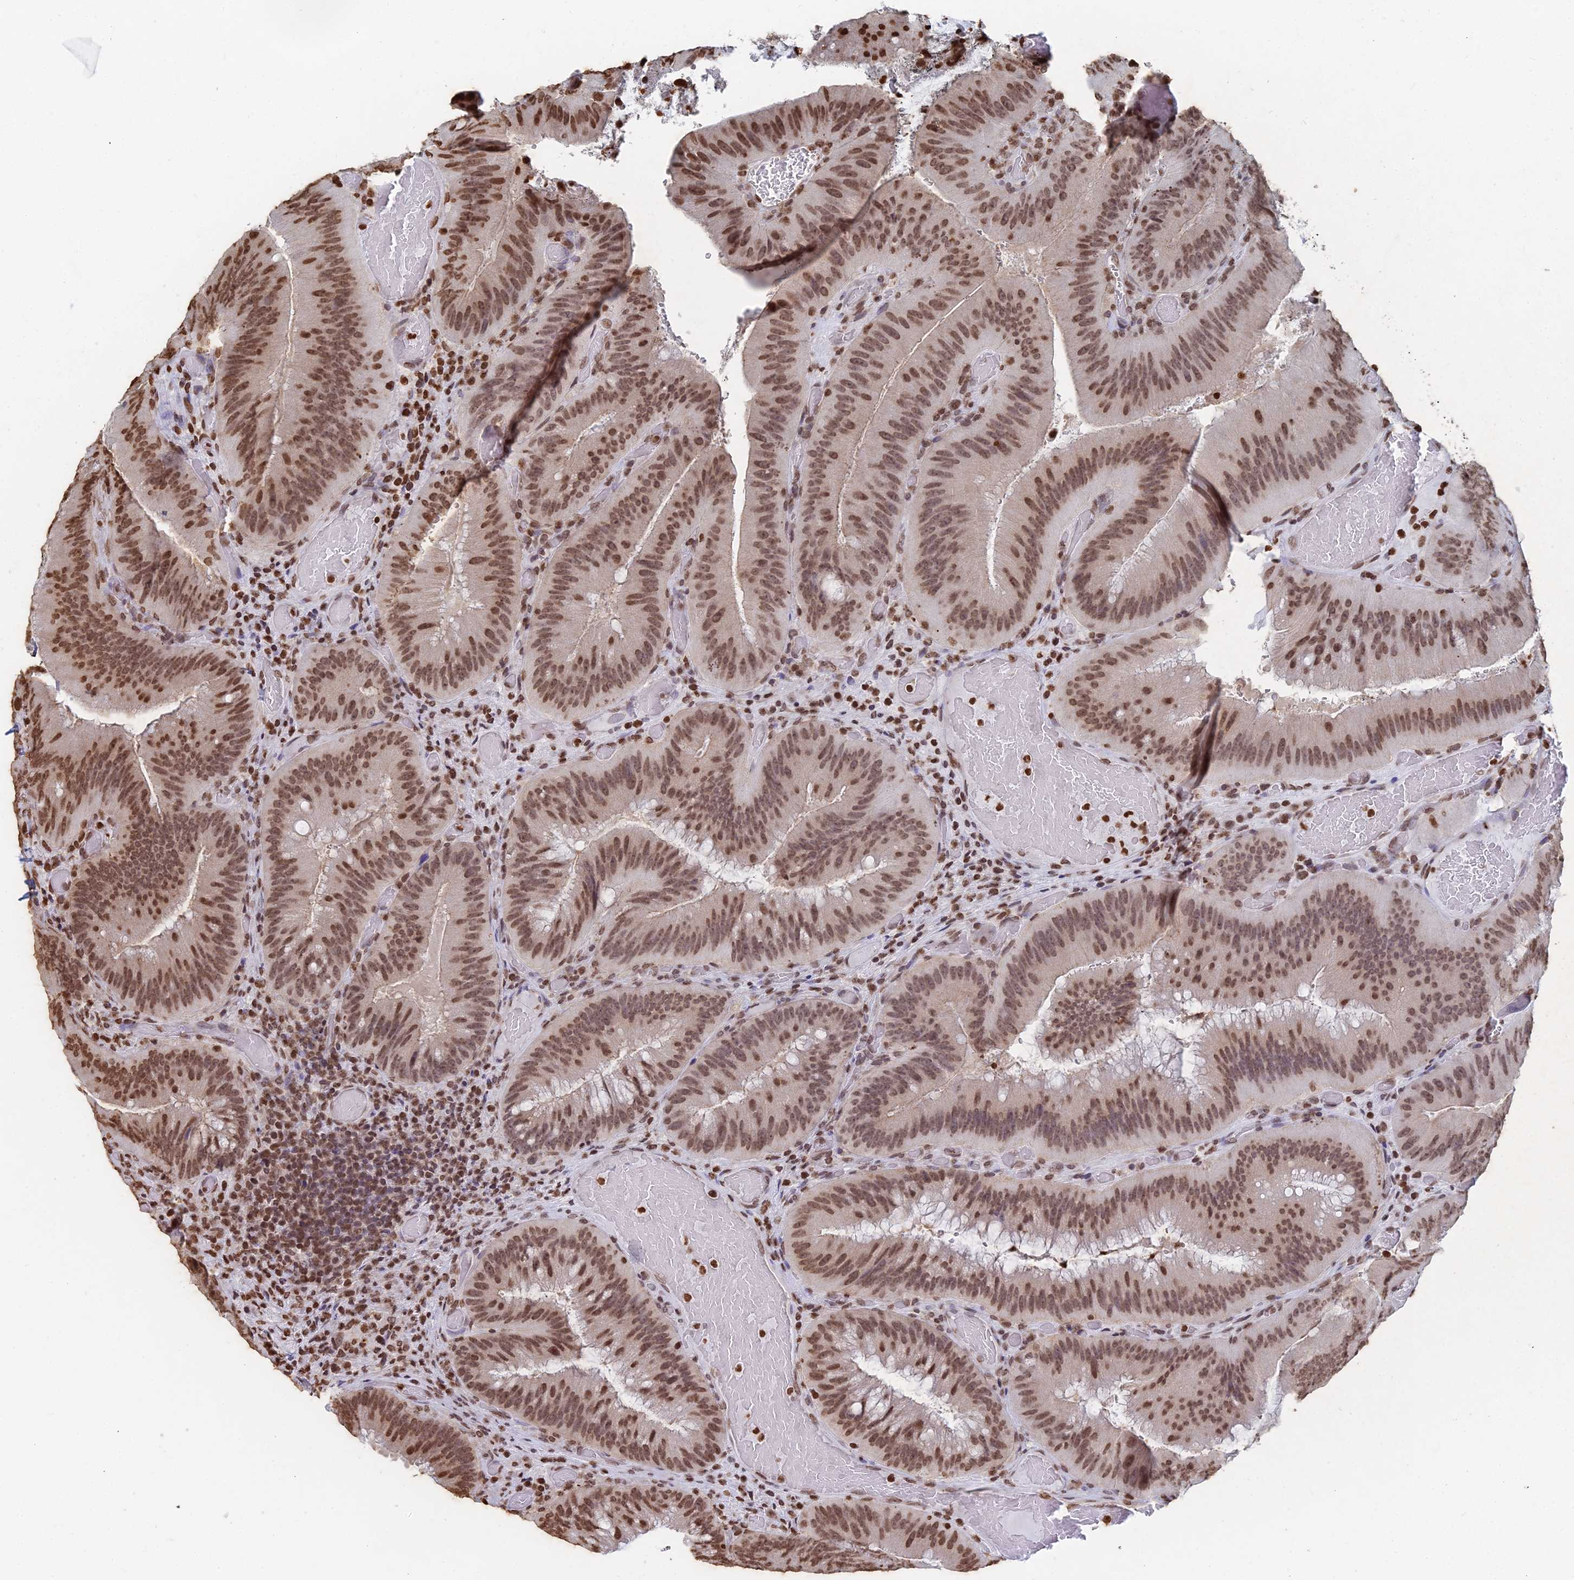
{"staining": {"intensity": "moderate", "quantity": ">75%", "location": "nuclear"}, "tissue": "colorectal cancer", "cell_type": "Tumor cells", "image_type": "cancer", "snomed": [{"axis": "morphology", "description": "Adenocarcinoma, NOS"}, {"axis": "topography", "description": "Colon"}], "caption": "Moderate nuclear expression for a protein is seen in about >75% of tumor cells of adenocarcinoma (colorectal) using IHC.", "gene": "GBP3", "patient": {"sex": "female", "age": 43}}